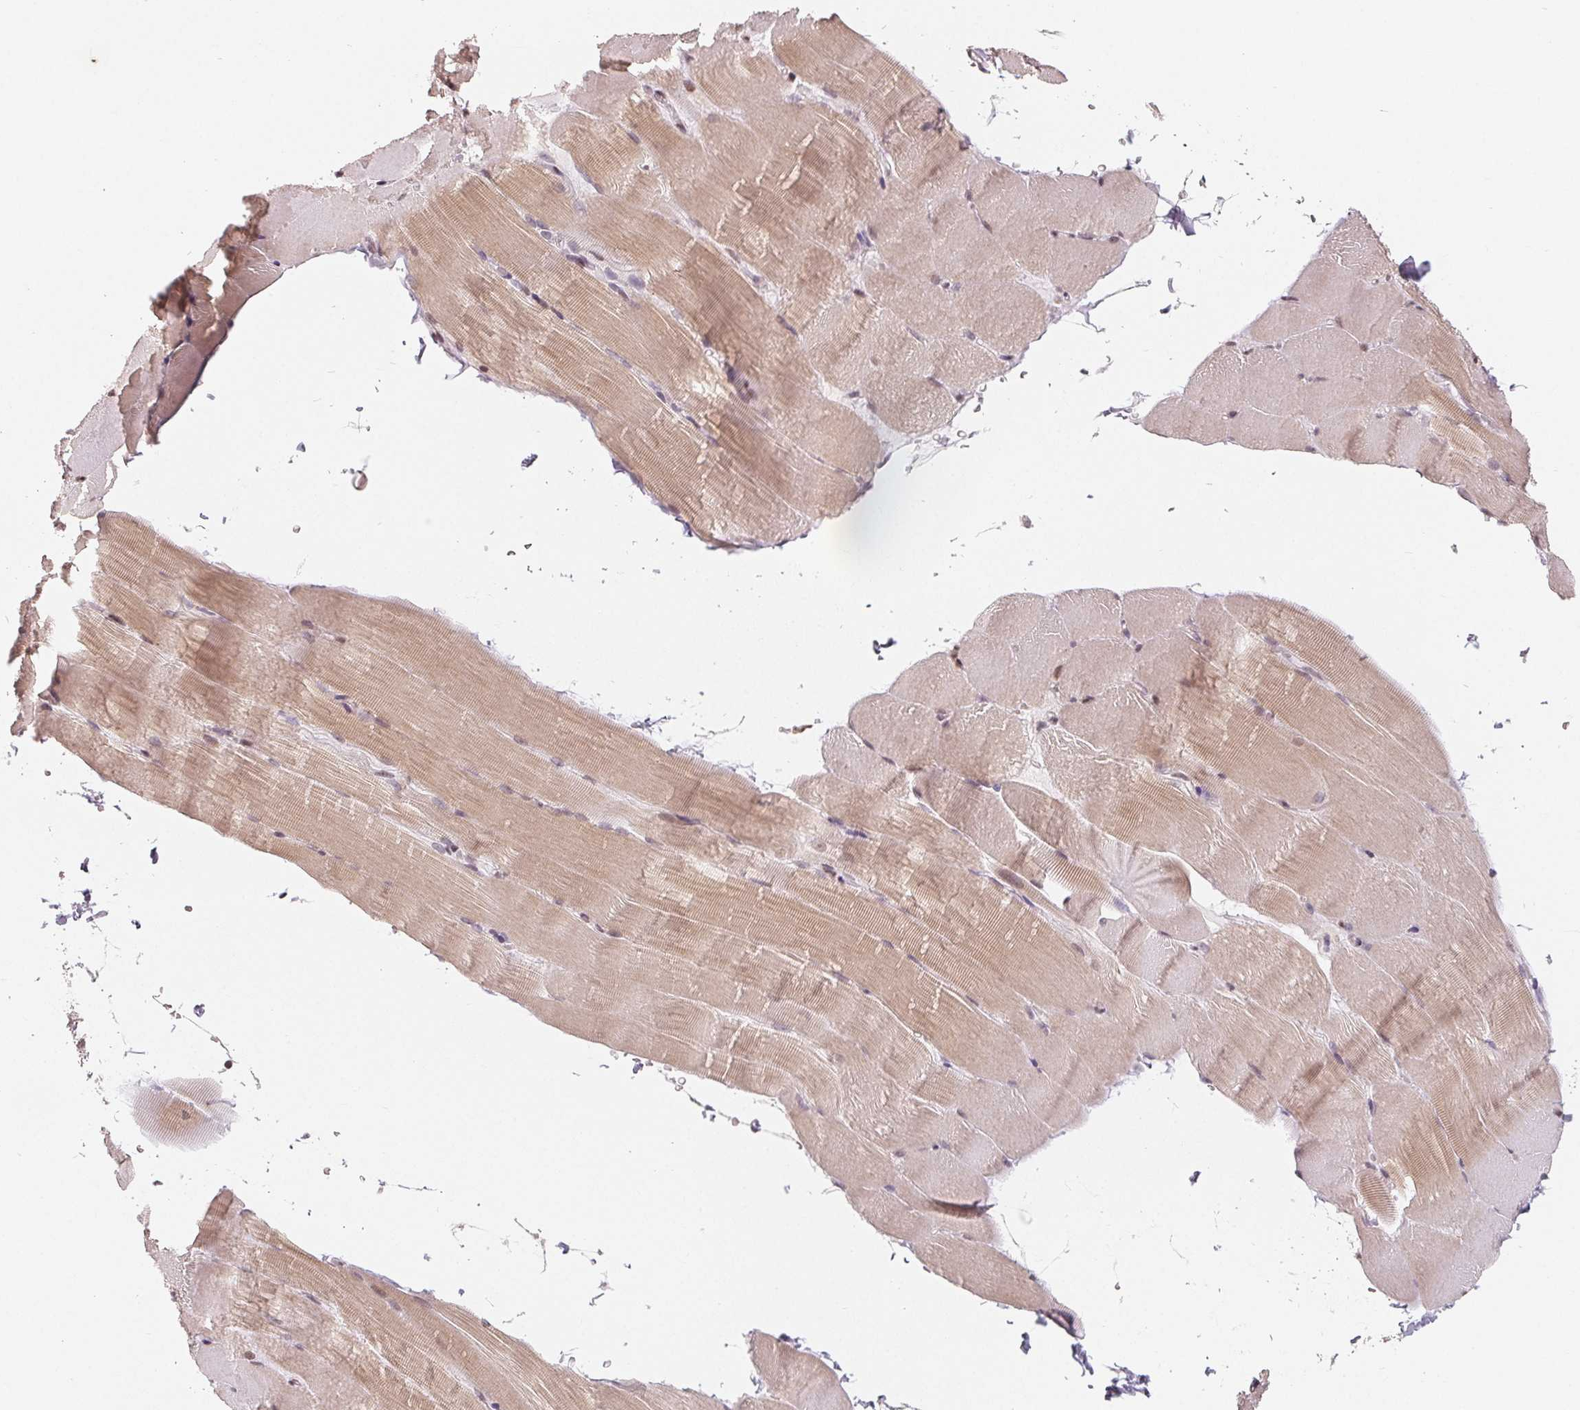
{"staining": {"intensity": "weak", "quantity": "25%-75%", "location": "cytoplasmic/membranous"}, "tissue": "skeletal muscle", "cell_type": "Myocytes", "image_type": "normal", "snomed": [{"axis": "morphology", "description": "Normal tissue, NOS"}, {"axis": "topography", "description": "Skeletal muscle"}], "caption": "Brown immunohistochemical staining in normal human skeletal muscle demonstrates weak cytoplasmic/membranous staining in about 25%-75% of myocytes.", "gene": "CCDC138", "patient": {"sex": "female", "age": 37}}